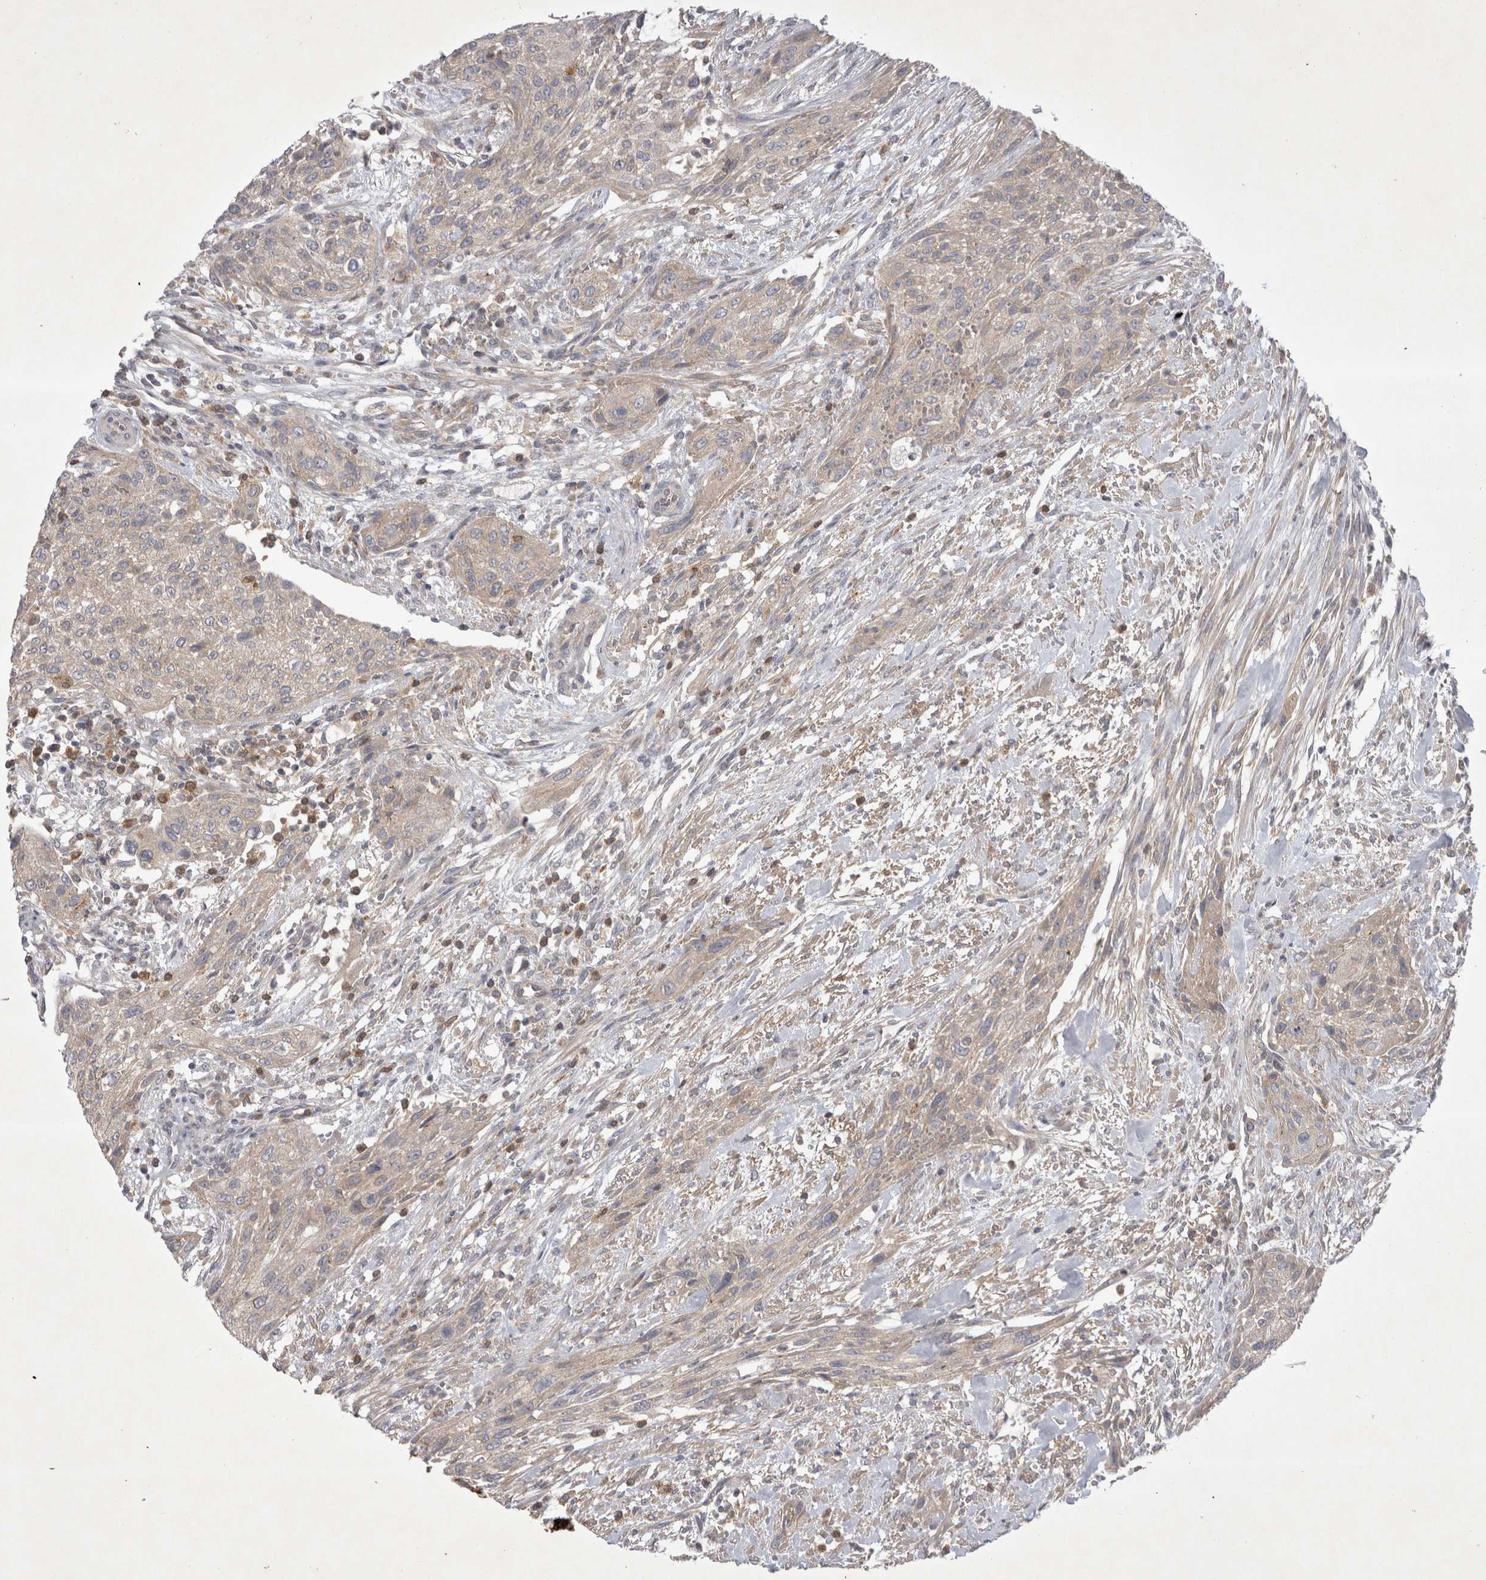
{"staining": {"intensity": "negative", "quantity": "none", "location": "none"}, "tissue": "urothelial cancer", "cell_type": "Tumor cells", "image_type": "cancer", "snomed": [{"axis": "morphology", "description": "Urothelial carcinoma, Low grade"}, {"axis": "morphology", "description": "Urothelial carcinoma, High grade"}, {"axis": "topography", "description": "Urinary bladder"}], "caption": "This is an immunohistochemistry (IHC) micrograph of human high-grade urothelial carcinoma. There is no positivity in tumor cells.", "gene": "SRD5A3", "patient": {"sex": "male", "age": 35}}